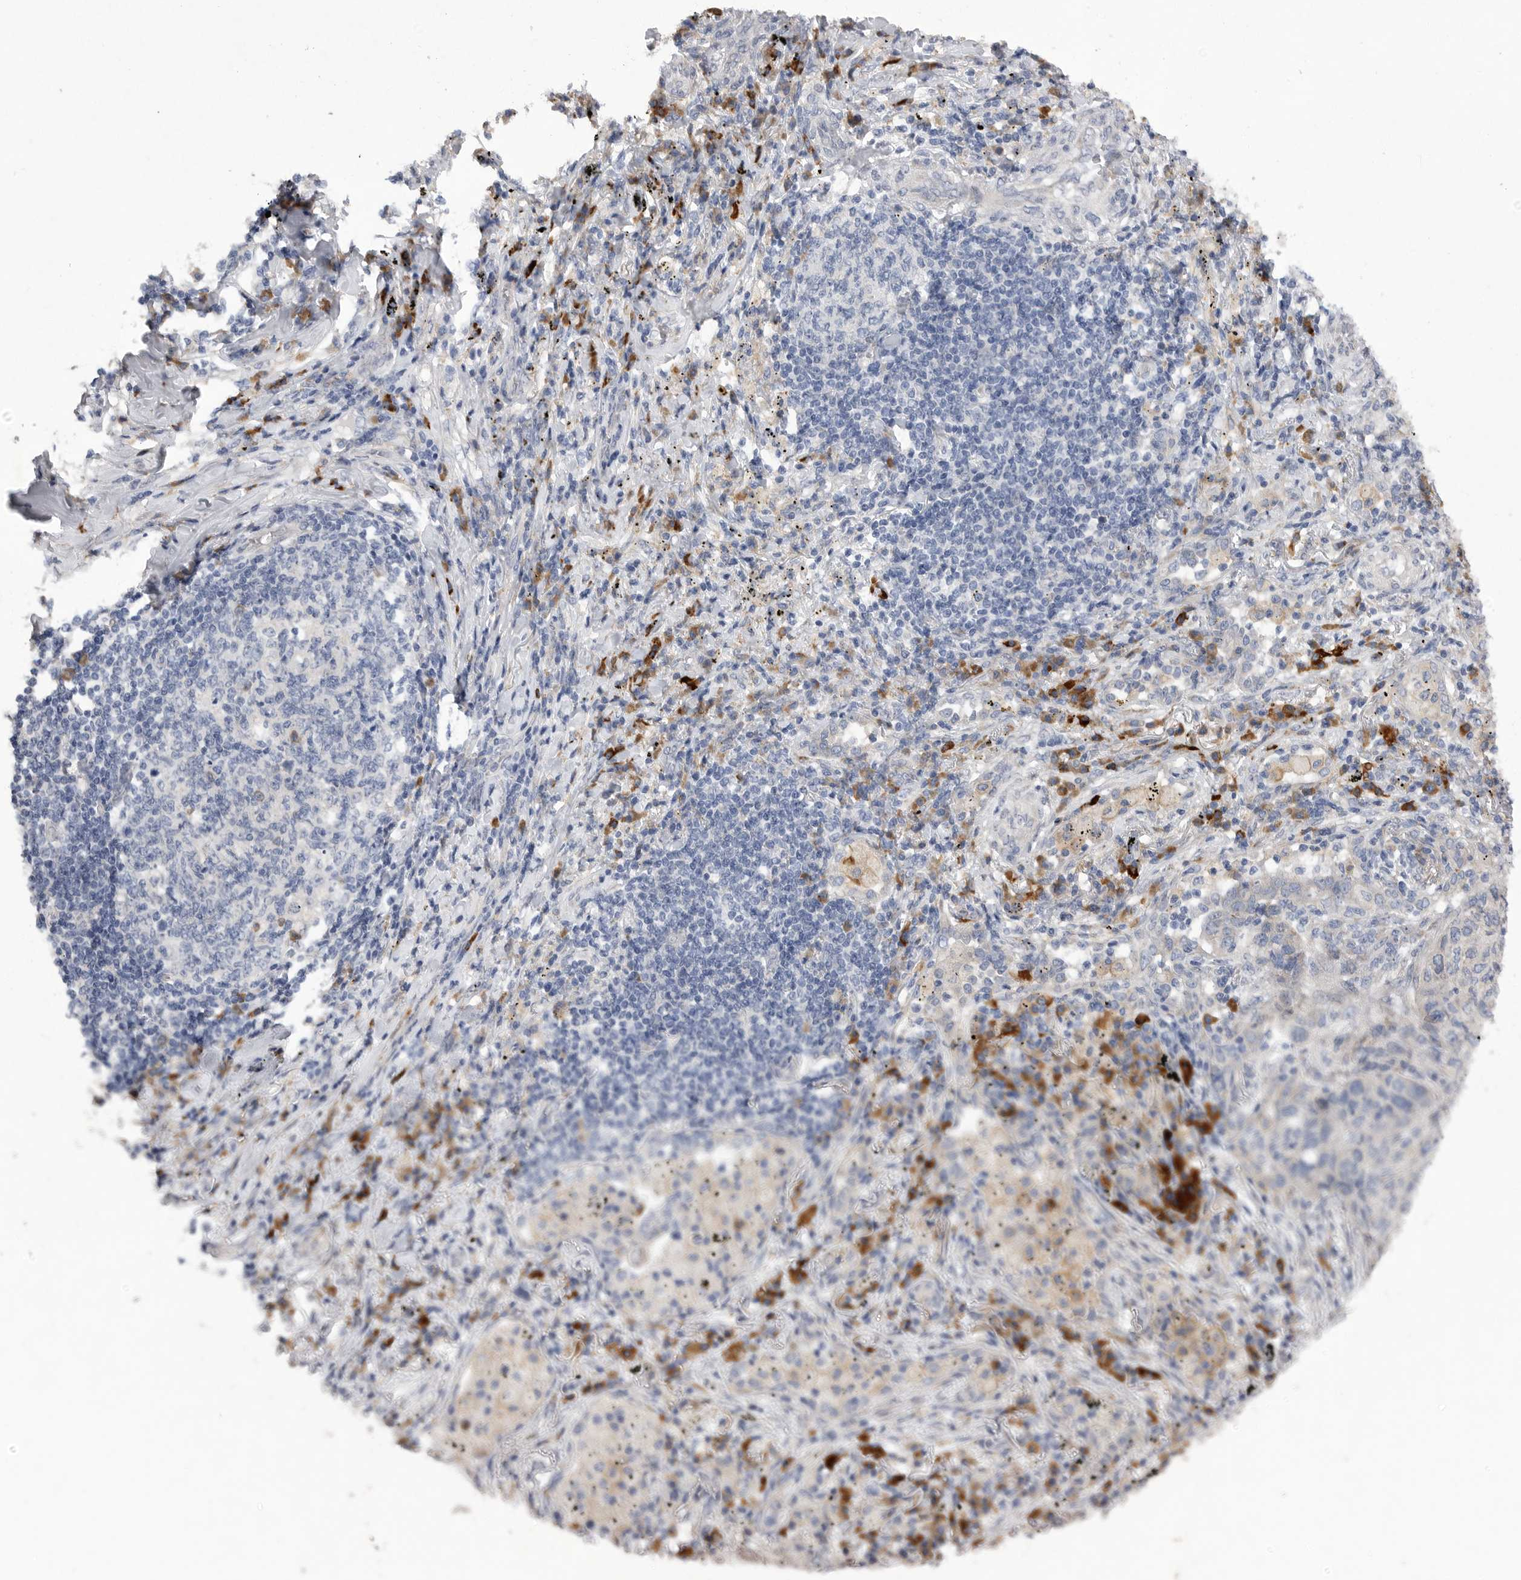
{"staining": {"intensity": "negative", "quantity": "none", "location": "none"}, "tissue": "lung cancer", "cell_type": "Tumor cells", "image_type": "cancer", "snomed": [{"axis": "morphology", "description": "Squamous cell carcinoma, NOS"}, {"axis": "topography", "description": "Lung"}], "caption": "Micrograph shows no significant protein staining in tumor cells of lung cancer (squamous cell carcinoma).", "gene": "EDEM3", "patient": {"sex": "female", "age": 63}}